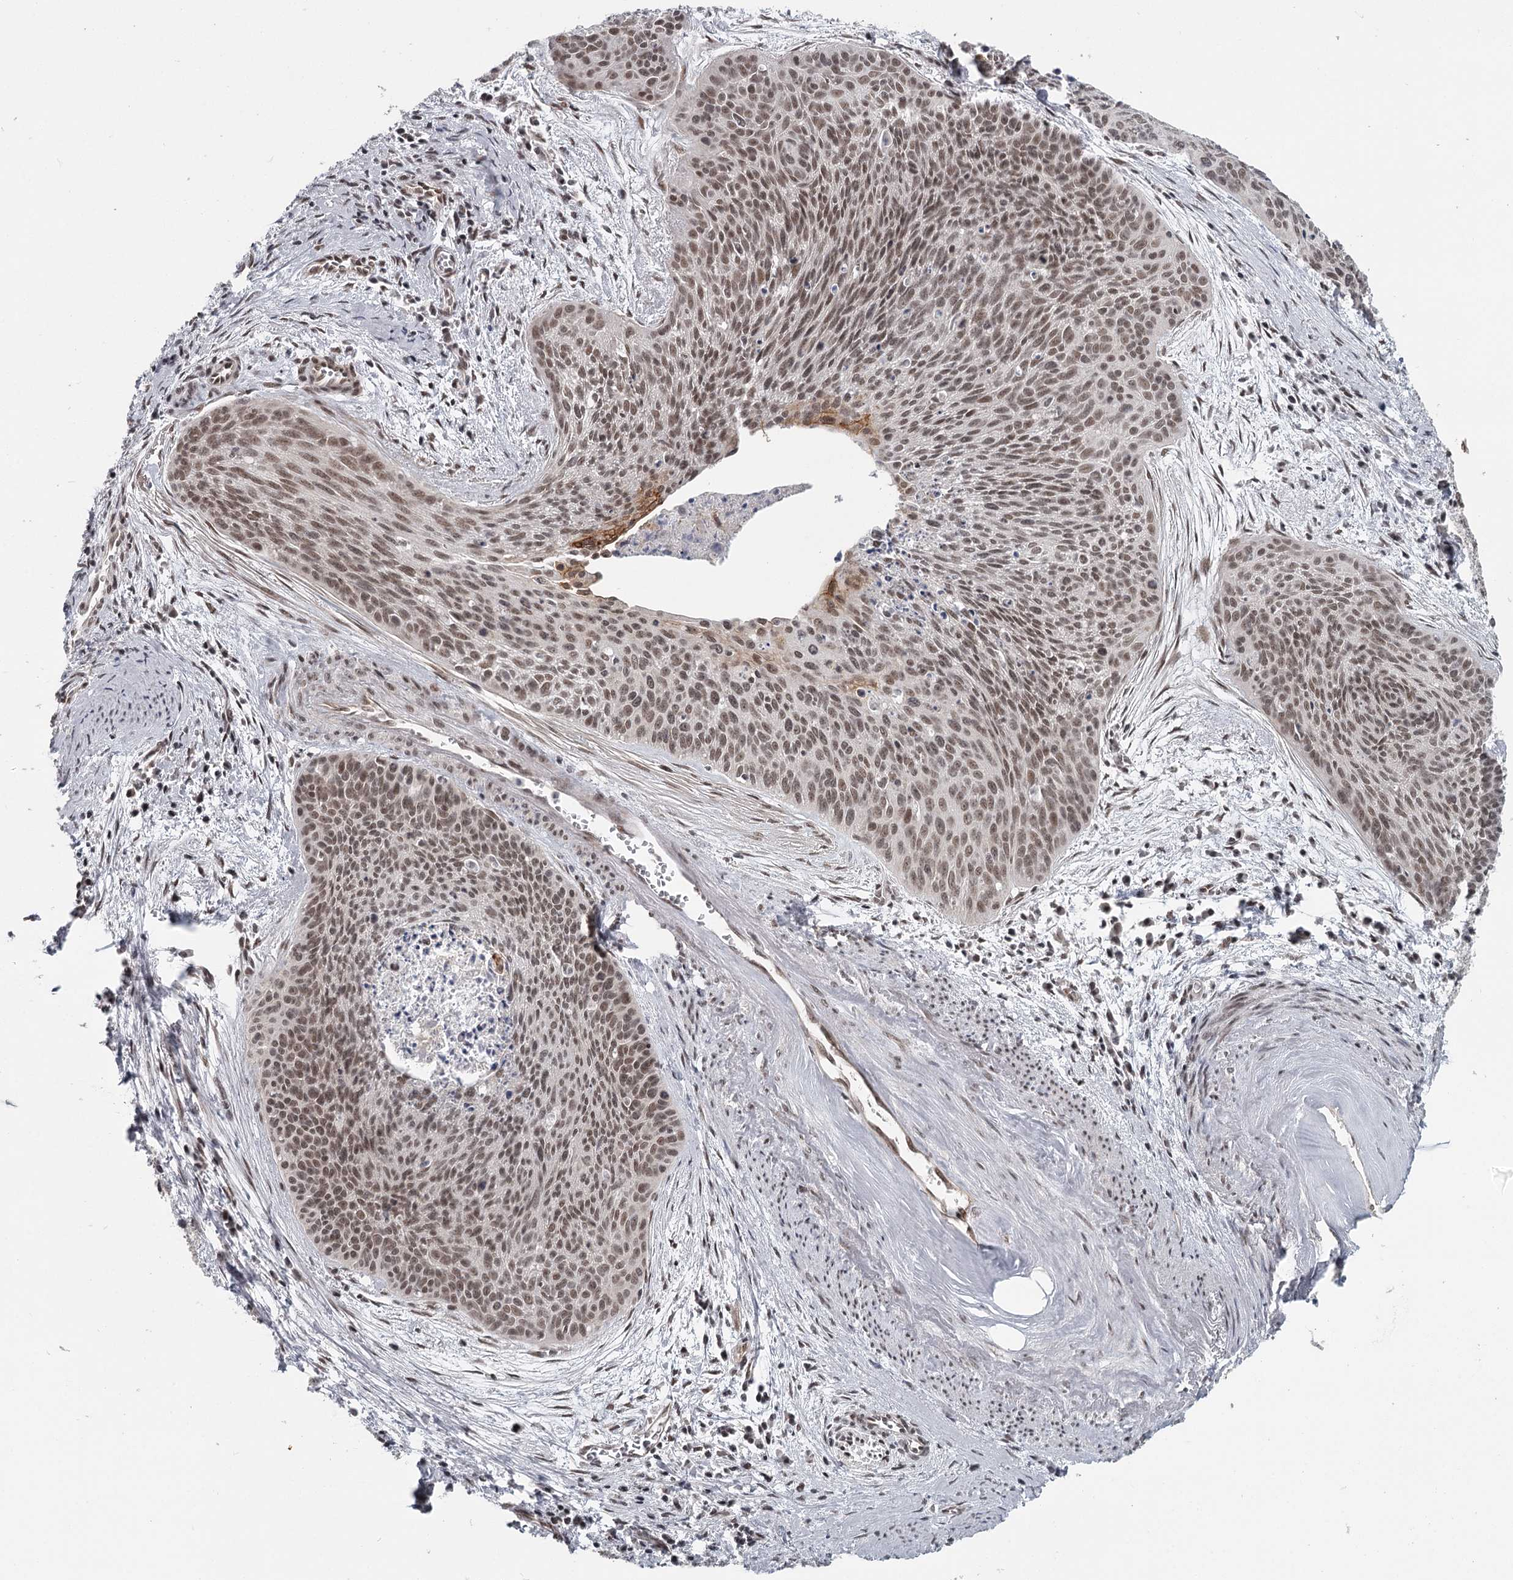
{"staining": {"intensity": "moderate", "quantity": ">75%", "location": "nuclear"}, "tissue": "cervical cancer", "cell_type": "Tumor cells", "image_type": "cancer", "snomed": [{"axis": "morphology", "description": "Squamous cell carcinoma, NOS"}, {"axis": "topography", "description": "Cervix"}], "caption": "DAB (3,3'-diaminobenzidine) immunohistochemical staining of cervical cancer (squamous cell carcinoma) exhibits moderate nuclear protein staining in about >75% of tumor cells.", "gene": "FAM13C", "patient": {"sex": "female", "age": 55}}